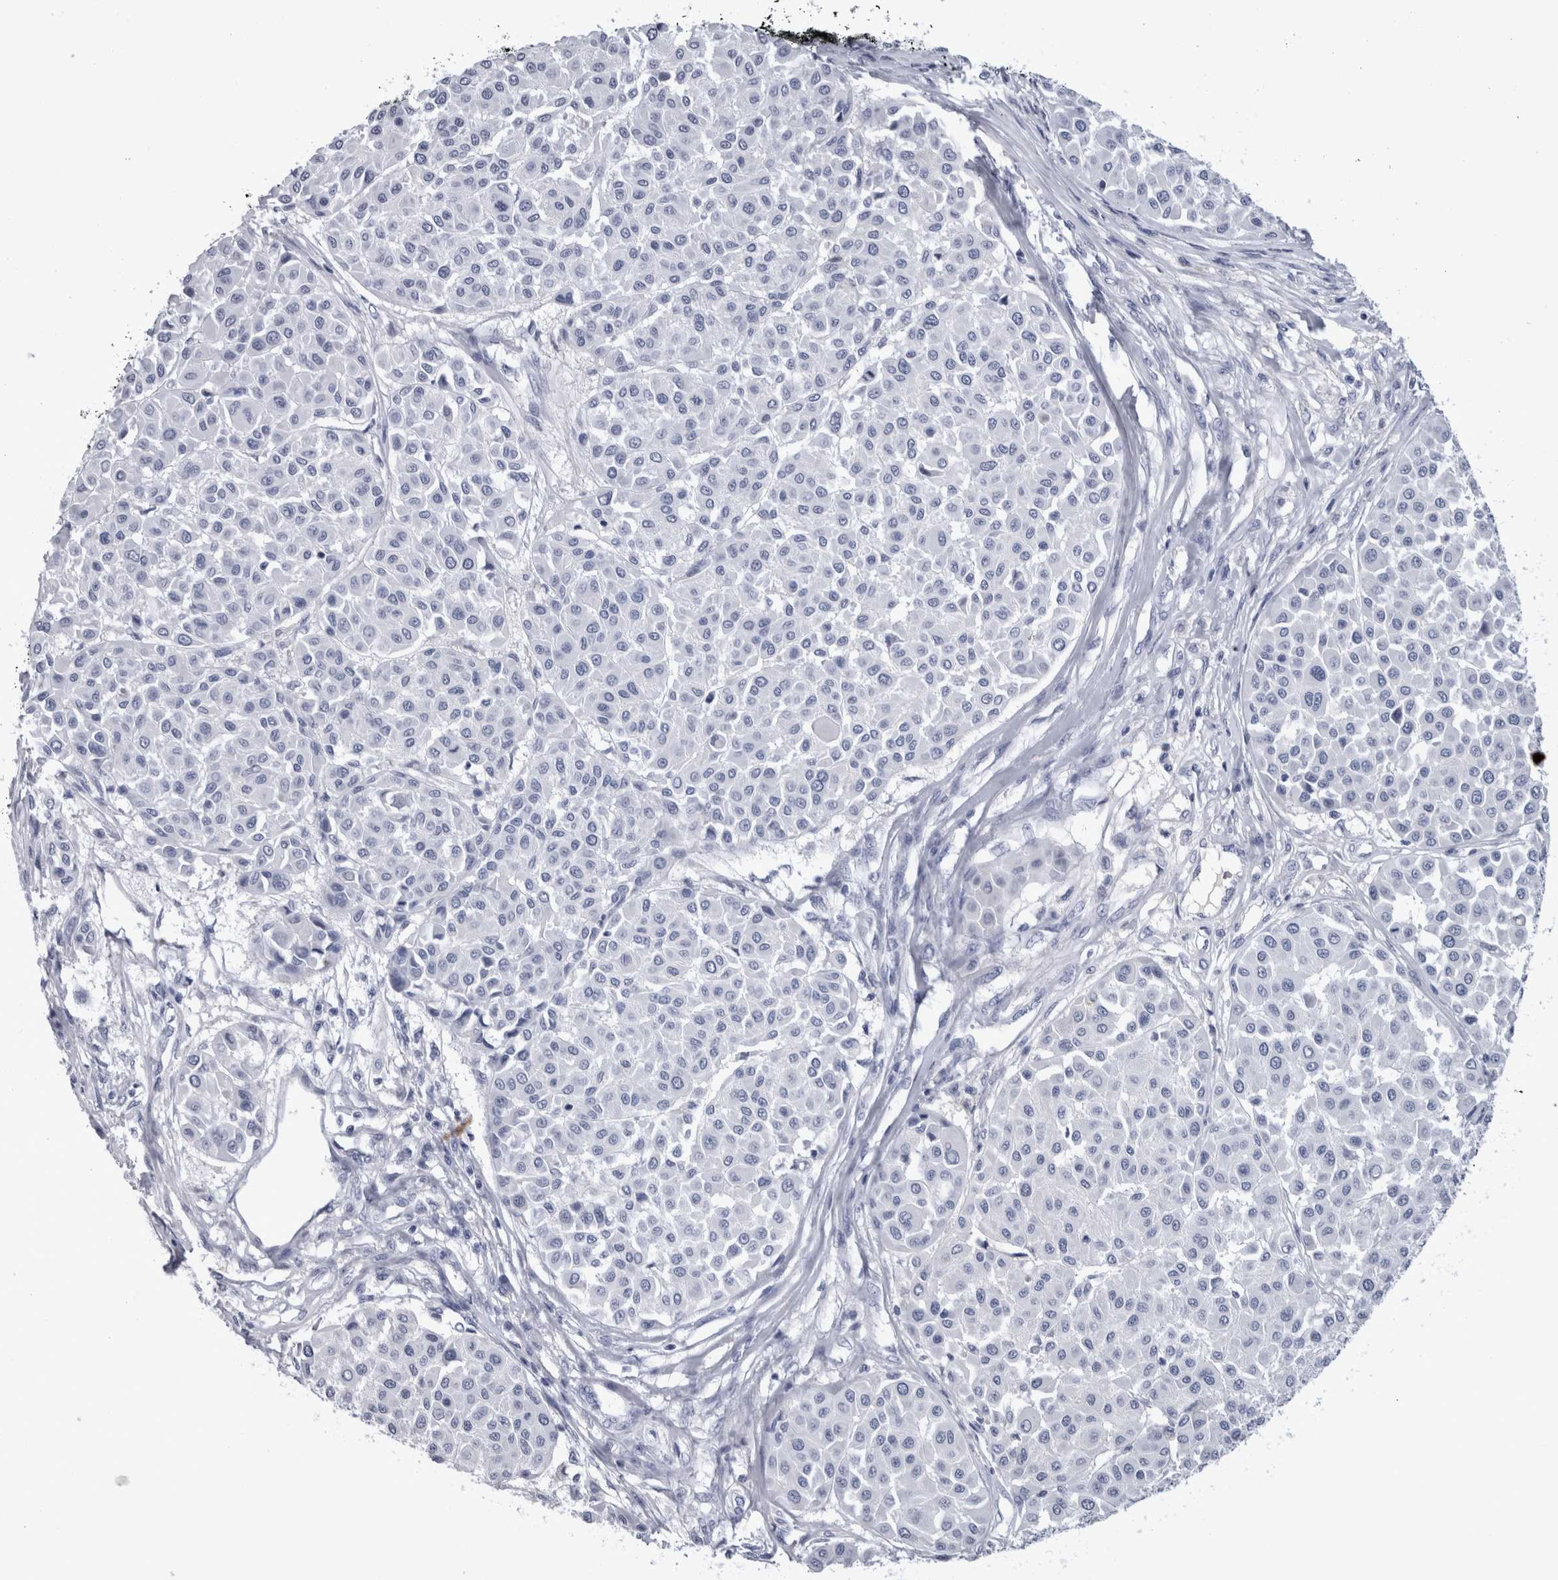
{"staining": {"intensity": "negative", "quantity": "none", "location": "none"}, "tissue": "melanoma", "cell_type": "Tumor cells", "image_type": "cancer", "snomed": [{"axis": "morphology", "description": "Malignant melanoma, Metastatic site"}, {"axis": "topography", "description": "Soft tissue"}], "caption": "High power microscopy micrograph of an immunohistochemistry histopathology image of malignant melanoma (metastatic site), revealing no significant staining in tumor cells.", "gene": "PAX5", "patient": {"sex": "male", "age": 41}}